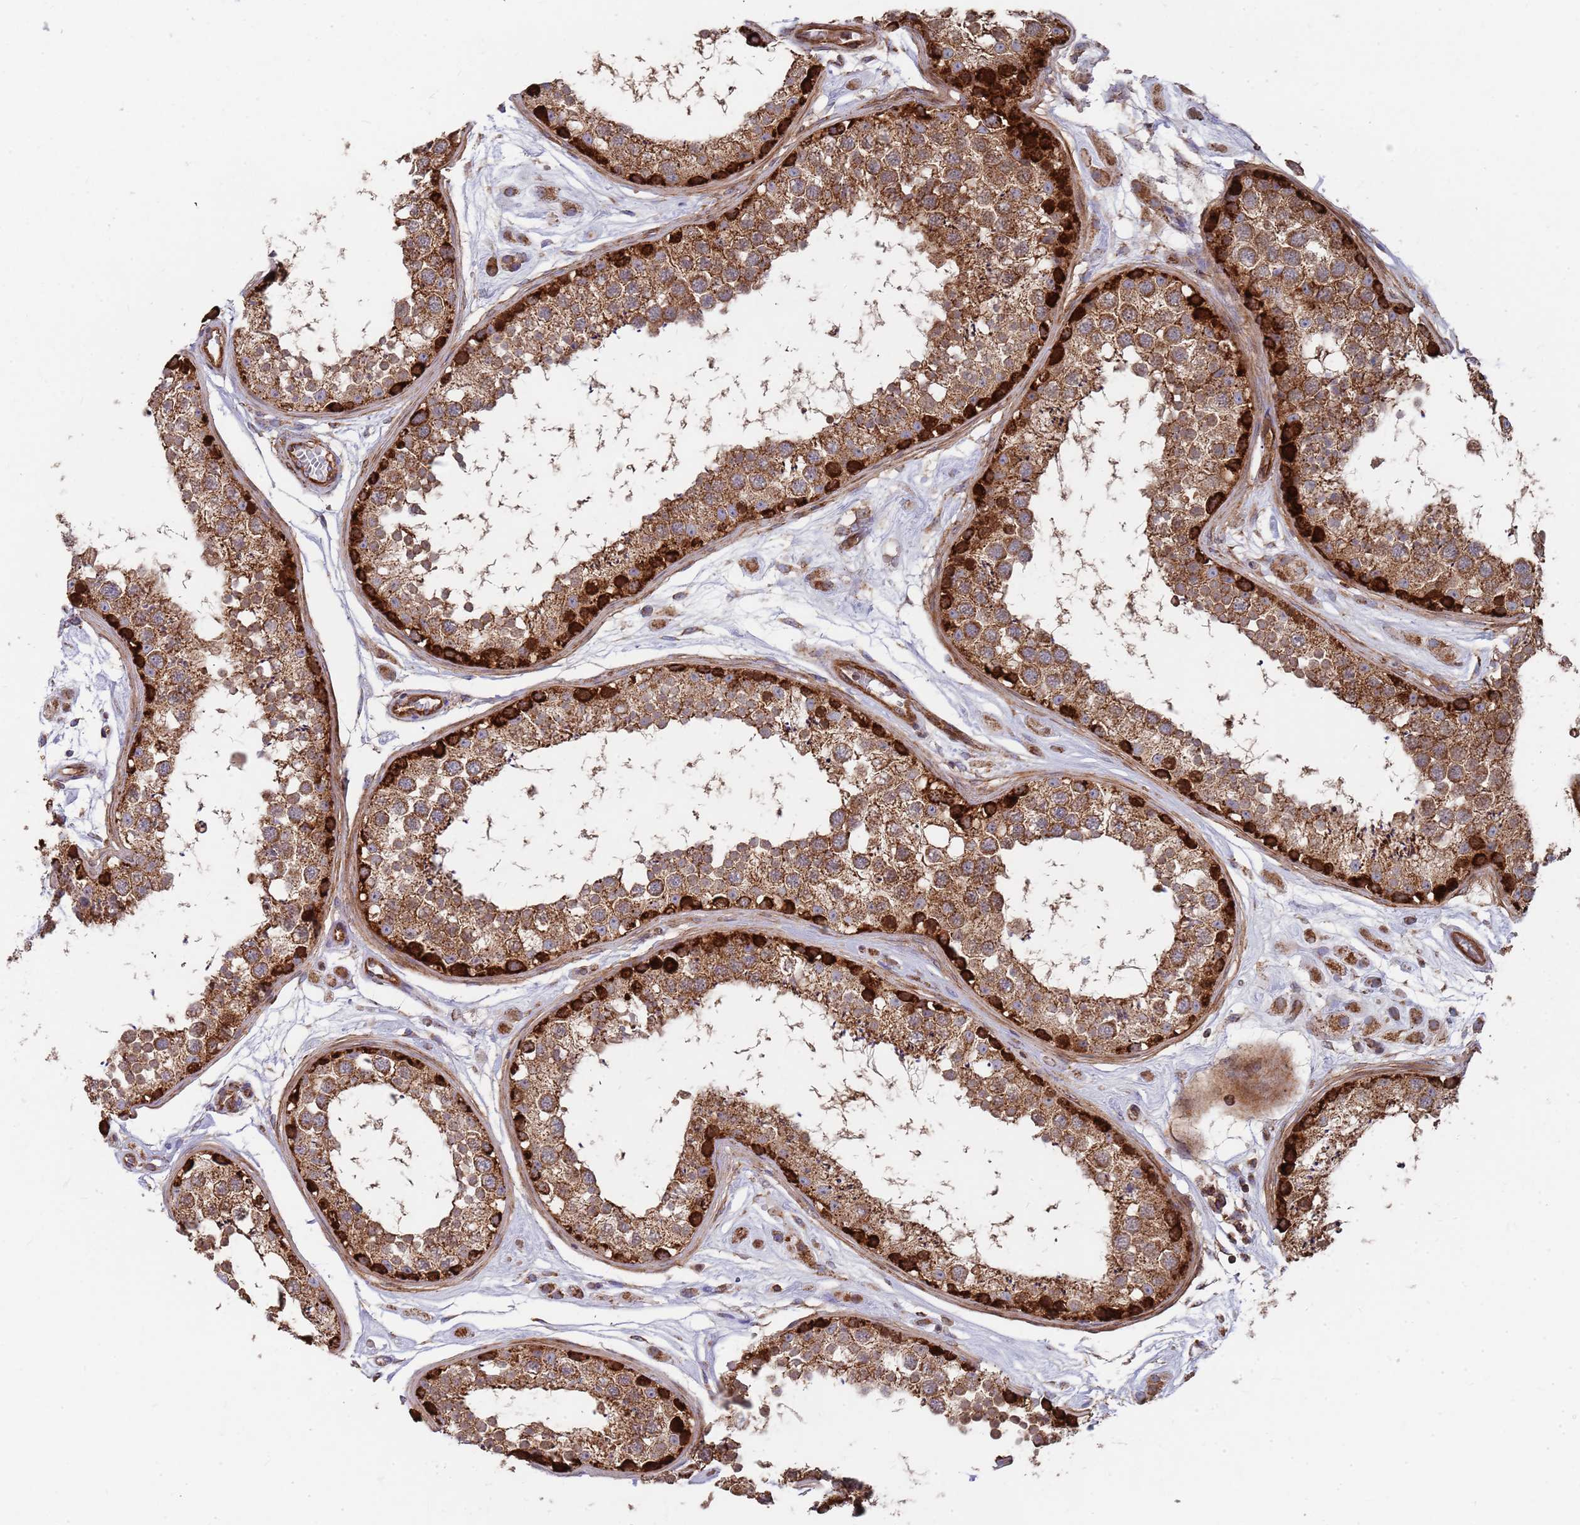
{"staining": {"intensity": "strong", "quantity": ">75%", "location": "cytoplasmic/membranous"}, "tissue": "testis", "cell_type": "Cells in seminiferous ducts", "image_type": "normal", "snomed": [{"axis": "morphology", "description": "Normal tissue, NOS"}, {"axis": "topography", "description": "Testis"}], "caption": "DAB immunohistochemical staining of benign human testis exhibits strong cytoplasmic/membranous protein staining in approximately >75% of cells in seminiferous ducts. (Brightfield microscopy of DAB IHC at high magnification).", "gene": "WDFY3", "patient": {"sex": "male", "age": 25}}